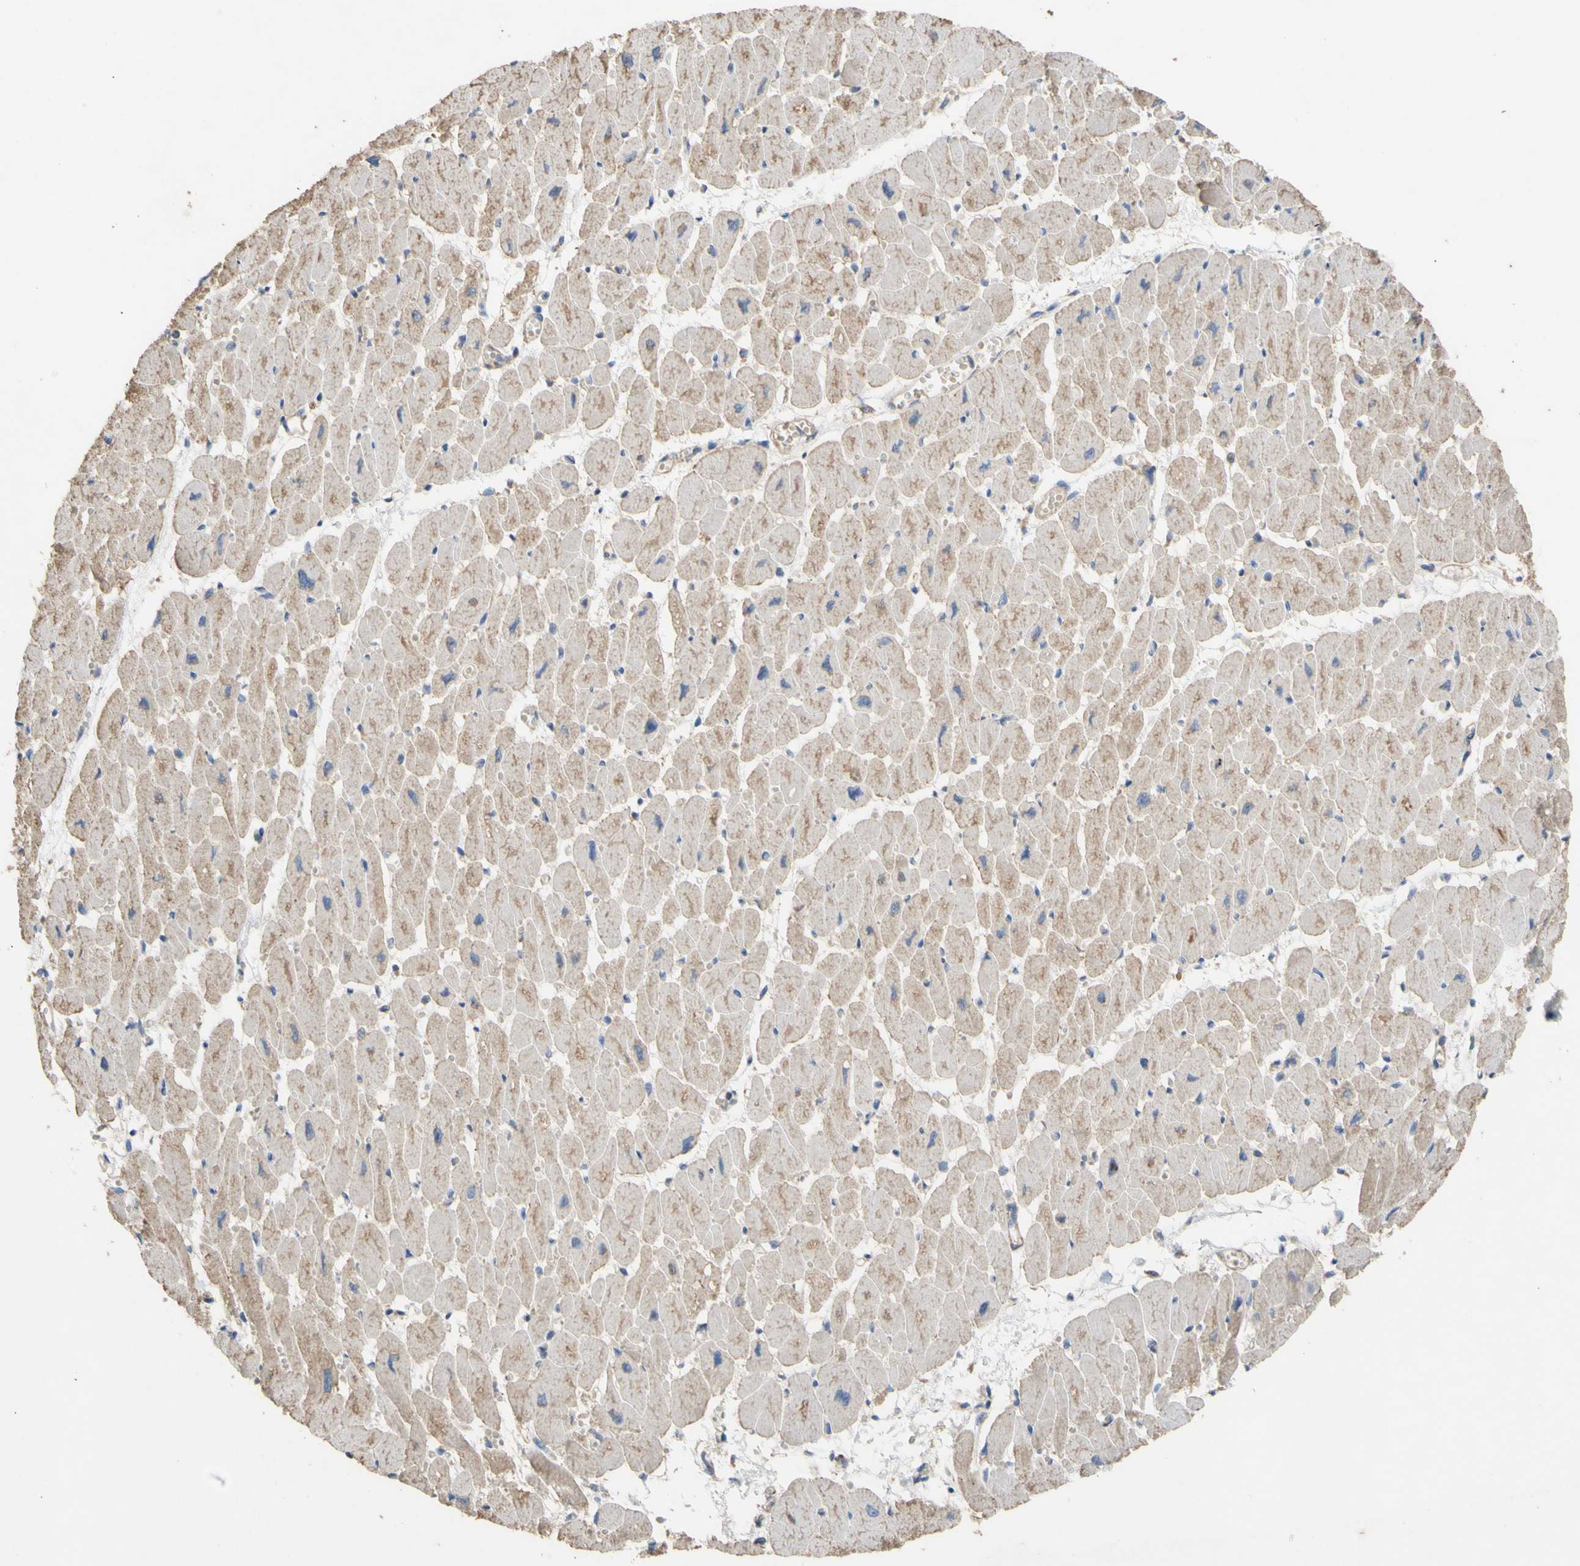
{"staining": {"intensity": "weak", "quantity": "25%-75%", "location": "cytoplasmic/membranous"}, "tissue": "heart muscle", "cell_type": "Cardiomyocytes", "image_type": "normal", "snomed": [{"axis": "morphology", "description": "Normal tissue, NOS"}, {"axis": "topography", "description": "Heart"}], "caption": "Immunohistochemistry histopathology image of normal heart muscle: heart muscle stained using immunohistochemistry demonstrates low levels of weak protein expression localized specifically in the cytoplasmic/membranous of cardiomyocytes, appearing as a cytoplasmic/membranous brown color.", "gene": "EIF2S3", "patient": {"sex": "female", "age": 54}}